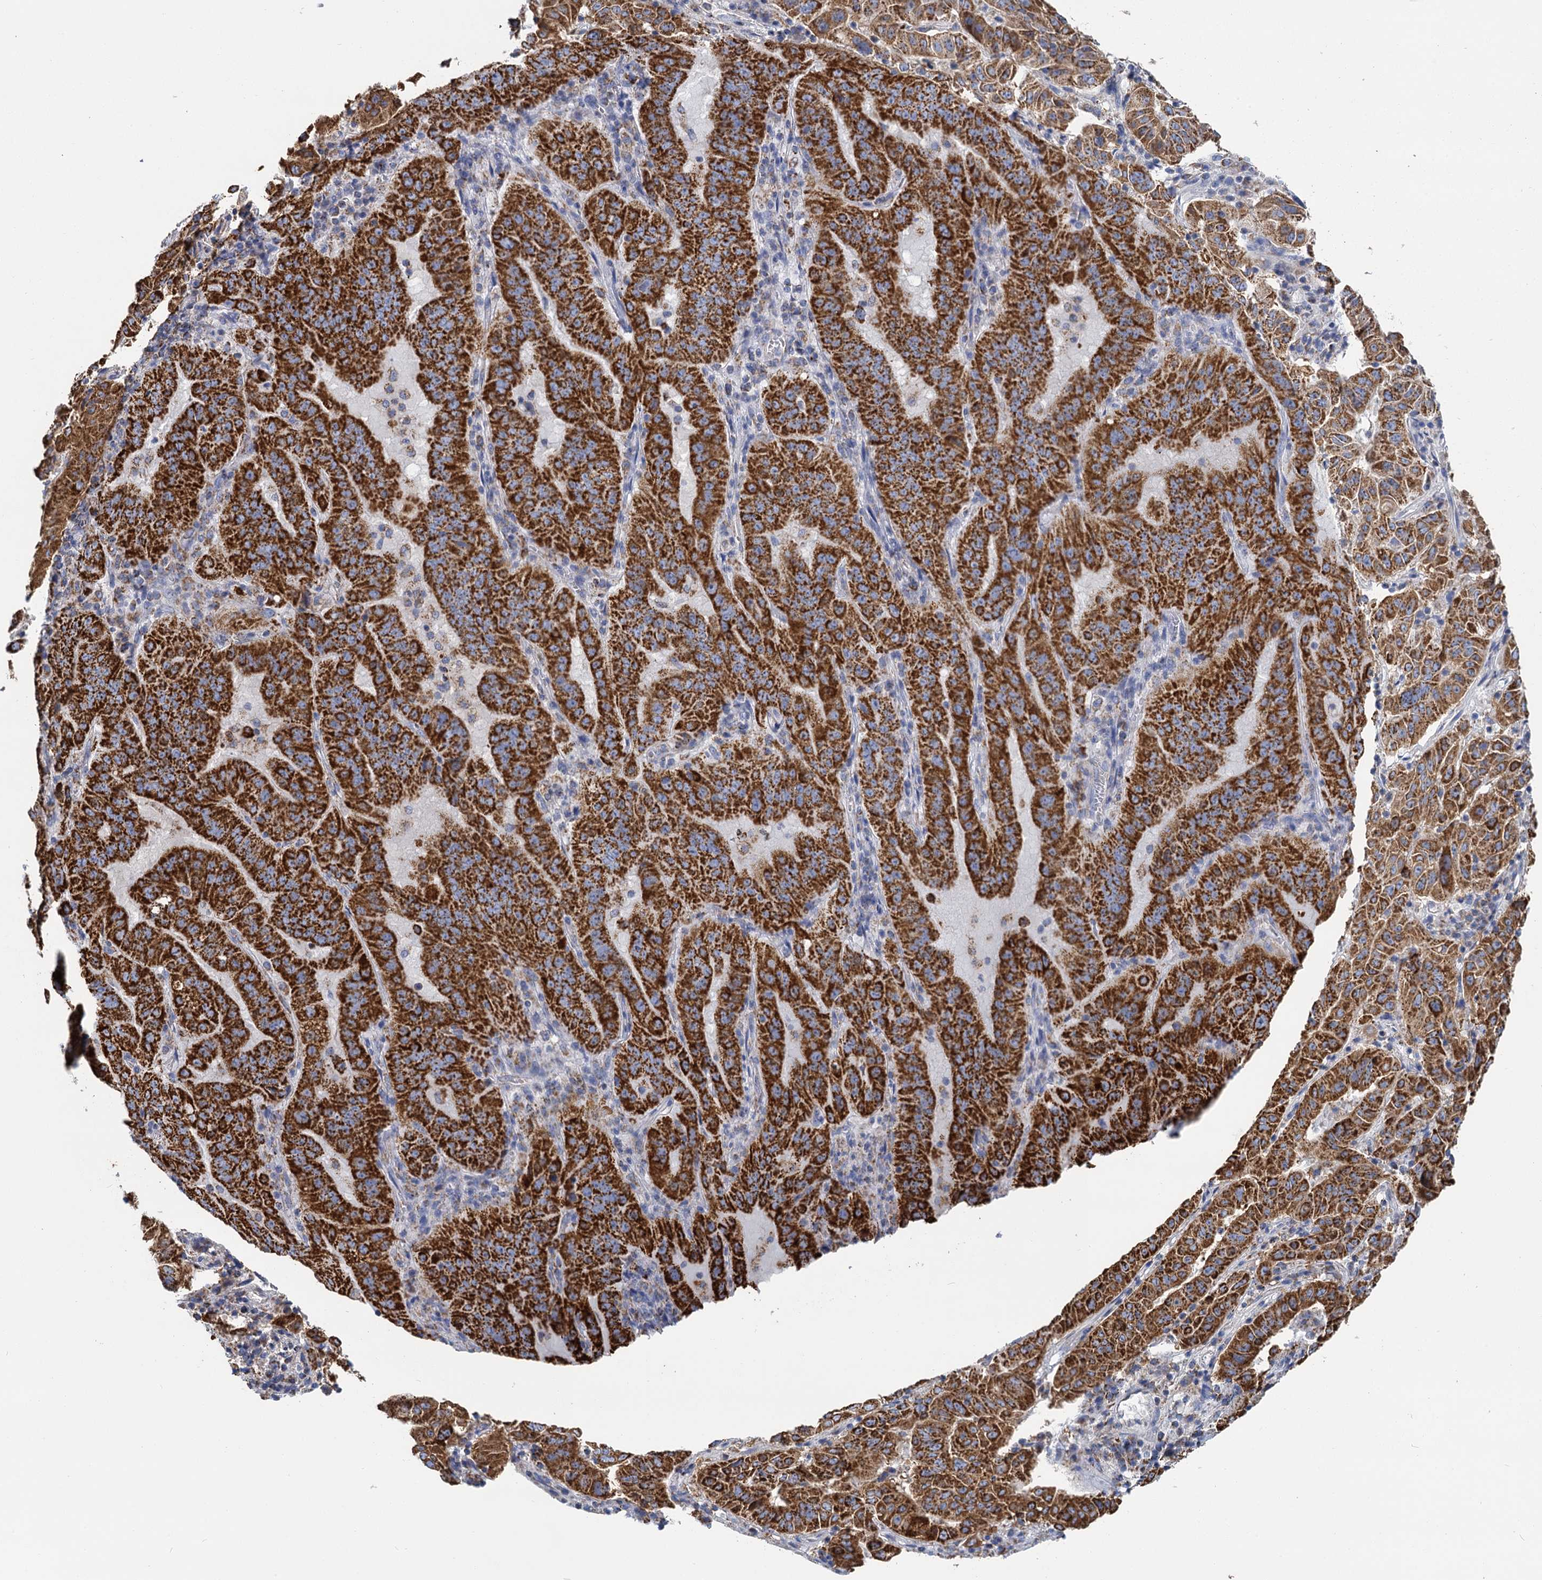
{"staining": {"intensity": "strong", "quantity": ">75%", "location": "cytoplasmic/membranous"}, "tissue": "pancreatic cancer", "cell_type": "Tumor cells", "image_type": "cancer", "snomed": [{"axis": "morphology", "description": "Adenocarcinoma, NOS"}, {"axis": "topography", "description": "Pancreas"}], "caption": "DAB immunohistochemical staining of pancreatic cancer displays strong cytoplasmic/membranous protein positivity in about >75% of tumor cells. The staining is performed using DAB brown chromogen to label protein expression. The nuclei are counter-stained blue using hematoxylin.", "gene": "CCP110", "patient": {"sex": "male", "age": 63}}